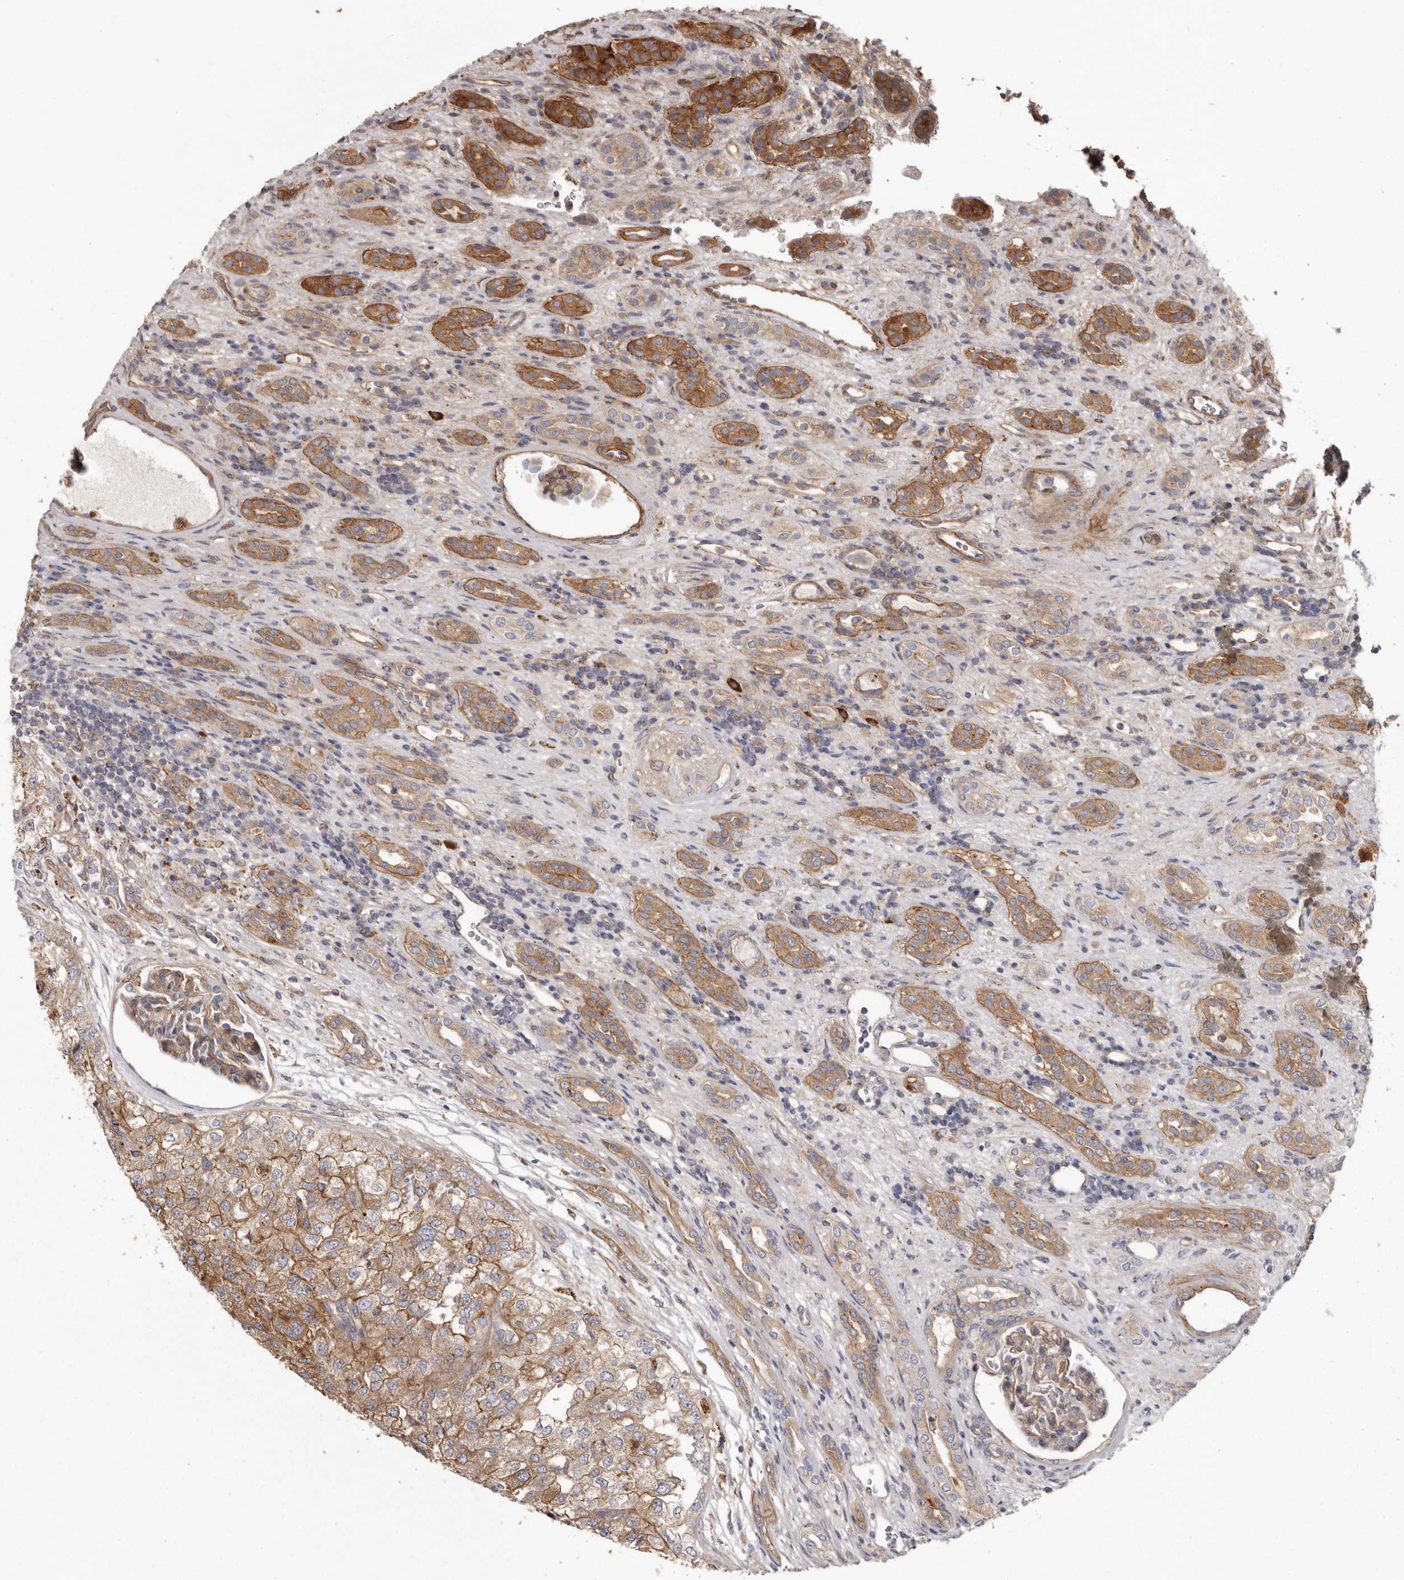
{"staining": {"intensity": "moderate", "quantity": ">75%", "location": "cytoplasmic/membranous"}, "tissue": "renal cancer", "cell_type": "Tumor cells", "image_type": "cancer", "snomed": [{"axis": "morphology", "description": "Adenocarcinoma, NOS"}, {"axis": "topography", "description": "Kidney"}], "caption": "A histopathology image of human renal cancer (adenocarcinoma) stained for a protein exhibits moderate cytoplasmic/membranous brown staining in tumor cells. The protein of interest is stained brown, and the nuclei are stained in blue (DAB IHC with brightfield microscopy, high magnification).", "gene": "ENAH", "patient": {"sex": "female", "age": 54}}